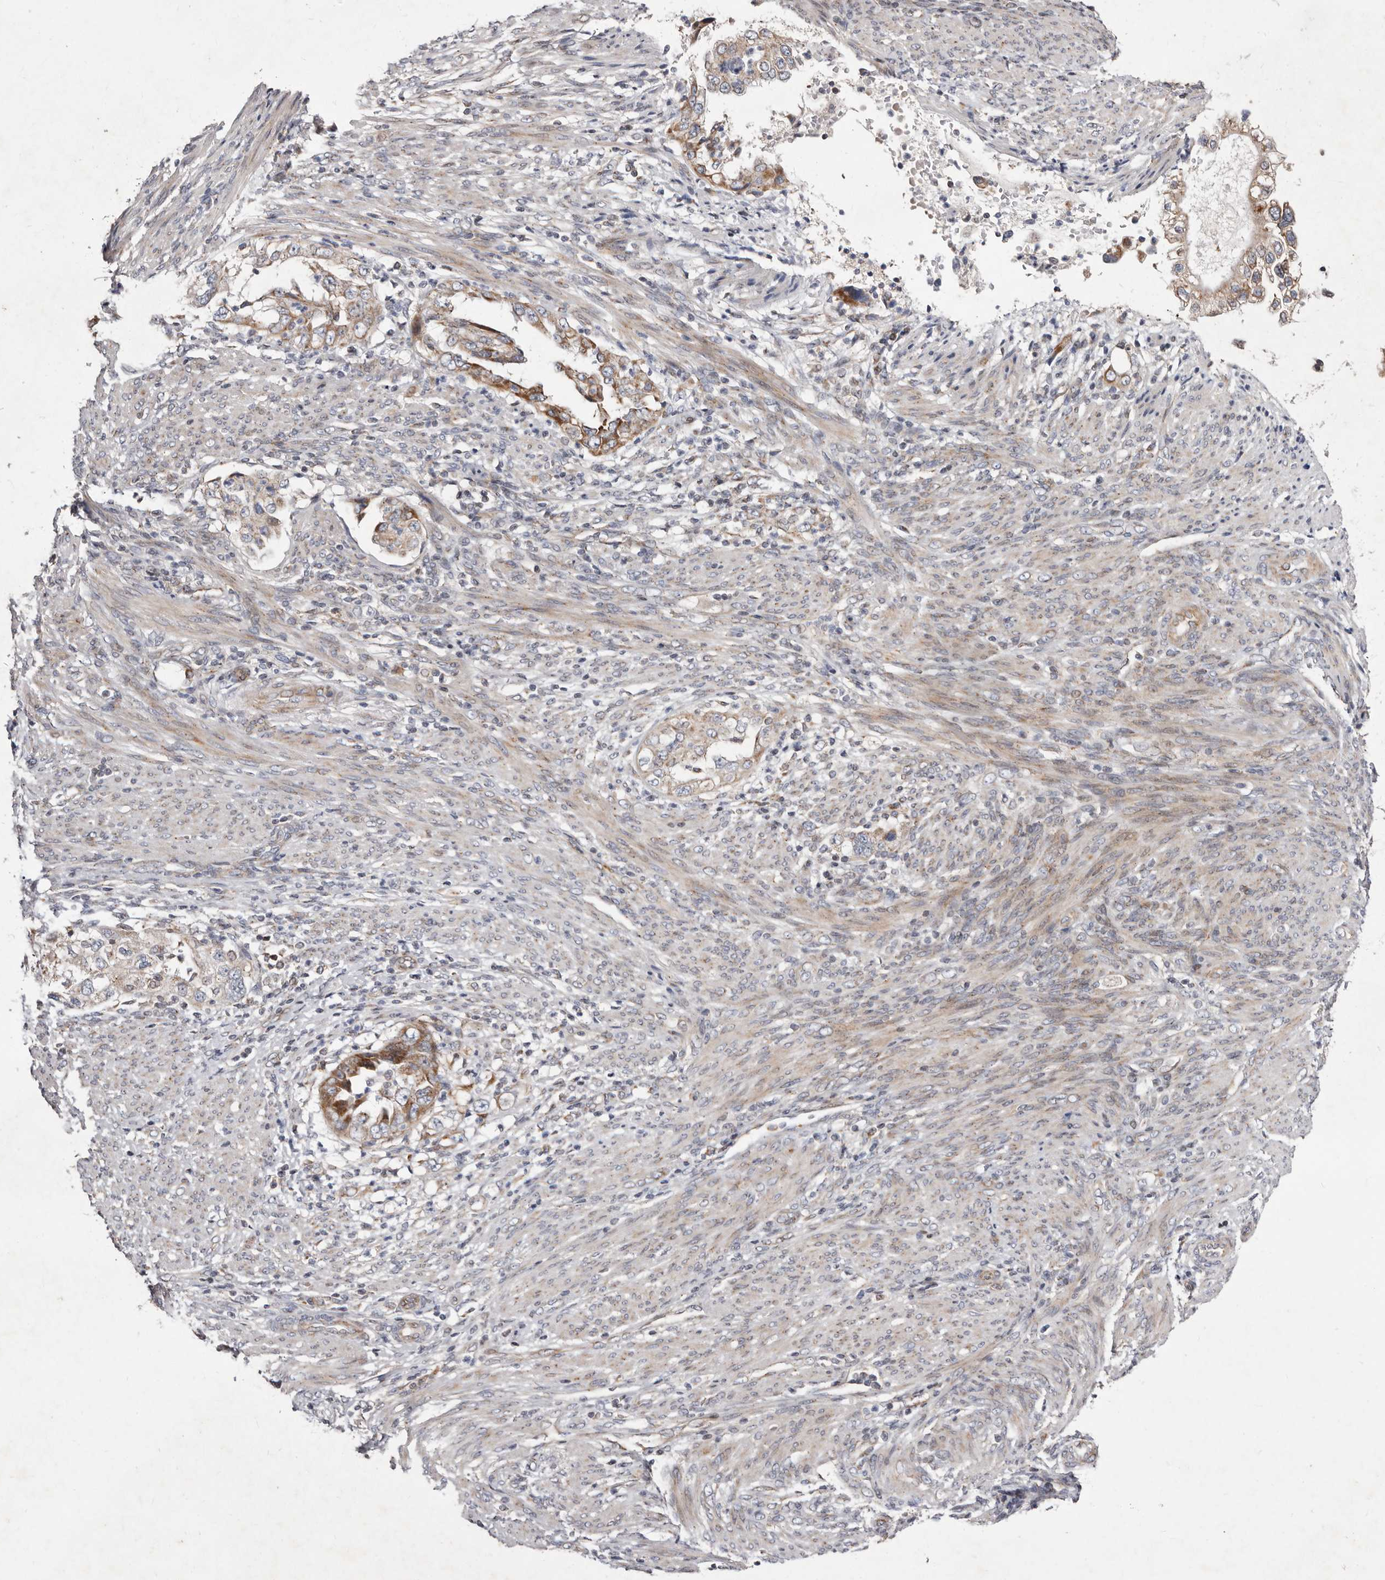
{"staining": {"intensity": "moderate", "quantity": ">75%", "location": "cytoplasmic/membranous"}, "tissue": "endometrial cancer", "cell_type": "Tumor cells", "image_type": "cancer", "snomed": [{"axis": "morphology", "description": "Adenocarcinoma, NOS"}, {"axis": "topography", "description": "Endometrium"}], "caption": "High-magnification brightfield microscopy of endometrial cancer stained with DAB (brown) and counterstained with hematoxylin (blue). tumor cells exhibit moderate cytoplasmic/membranous expression is identified in approximately>75% of cells.", "gene": "TIMM17B", "patient": {"sex": "female", "age": 85}}